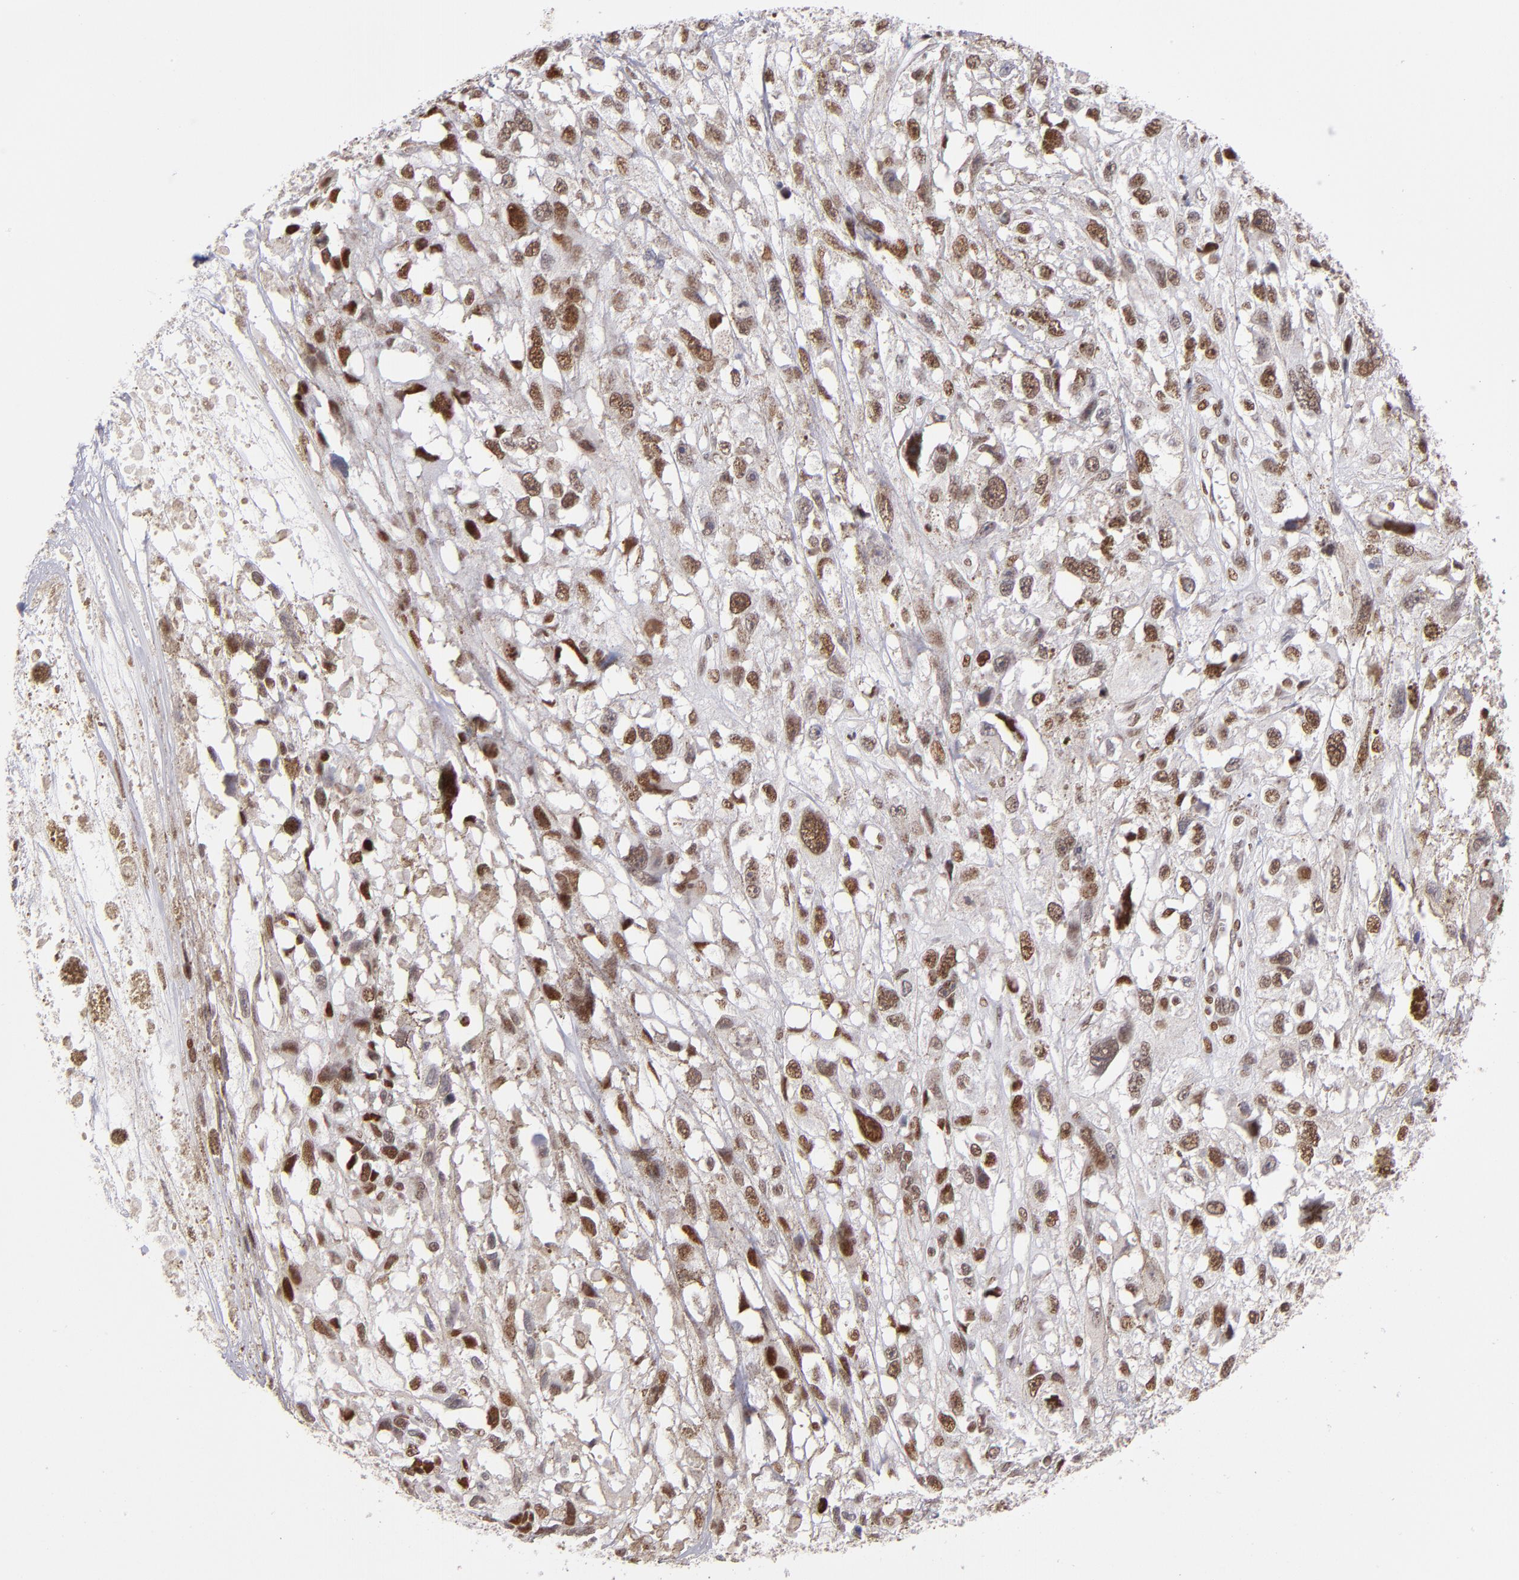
{"staining": {"intensity": "moderate", "quantity": ">75%", "location": "nuclear"}, "tissue": "melanoma", "cell_type": "Tumor cells", "image_type": "cancer", "snomed": [{"axis": "morphology", "description": "Malignant melanoma, Metastatic site"}, {"axis": "topography", "description": "Lymph node"}], "caption": "Tumor cells display medium levels of moderate nuclear positivity in approximately >75% of cells in malignant melanoma (metastatic site).", "gene": "POLA1", "patient": {"sex": "male", "age": 59}}